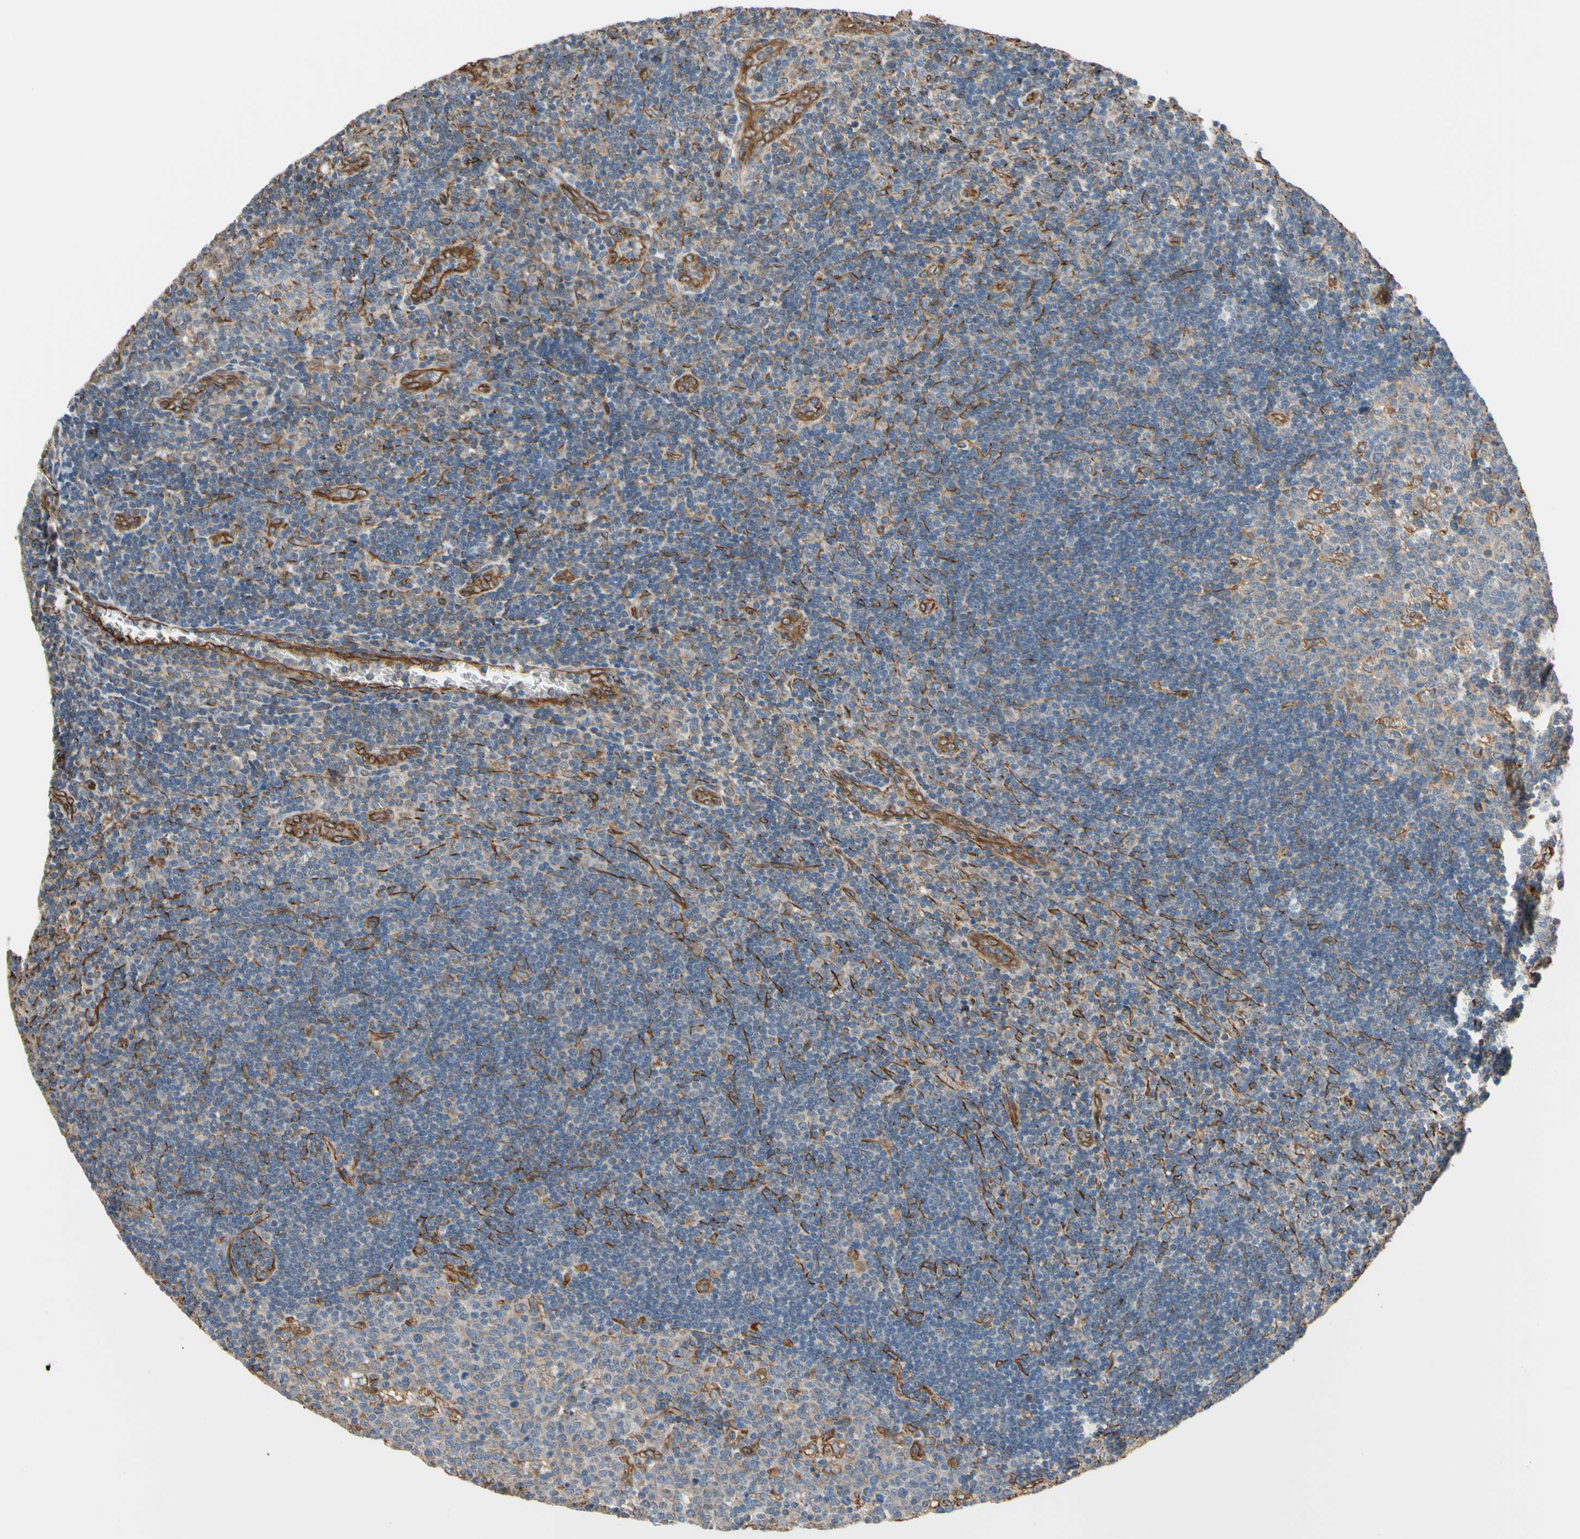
{"staining": {"intensity": "weak", "quantity": ">75%", "location": "cytoplasmic/membranous"}, "tissue": "lymph node", "cell_type": "Germinal center cells", "image_type": "normal", "snomed": [{"axis": "morphology", "description": "Normal tissue, NOS"}, {"axis": "topography", "description": "Lymph node"}, {"axis": "topography", "description": "Salivary gland"}], "caption": "Normal lymph node displays weak cytoplasmic/membranous staining in about >75% of germinal center cells, visualized by immunohistochemistry.", "gene": "TRAF2", "patient": {"sex": "male", "age": 8}}